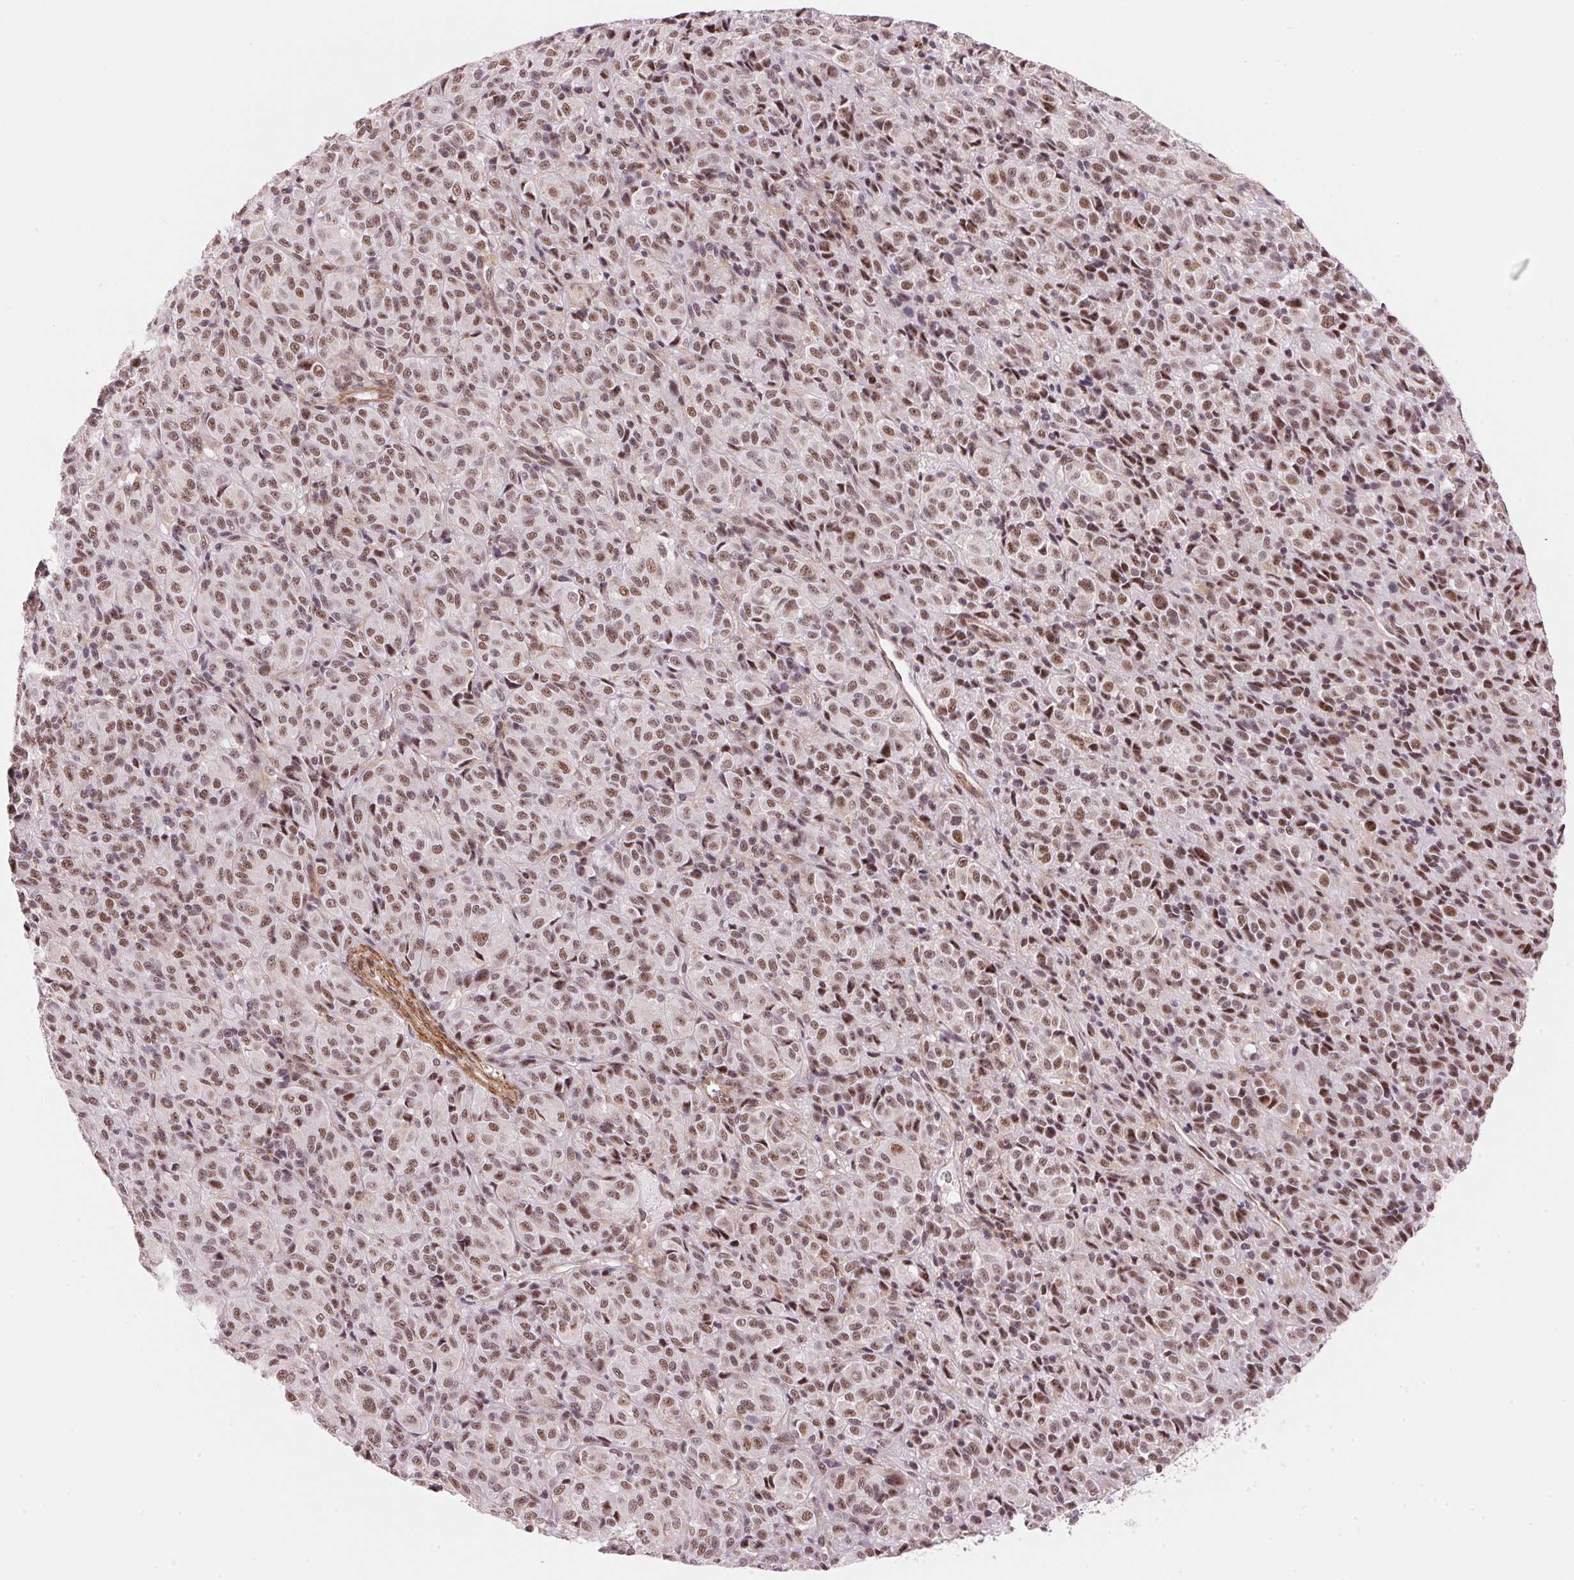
{"staining": {"intensity": "moderate", "quantity": ">75%", "location": "nuclear"}, "tissue": "melanoma", "cell_type": "Tumor cells", "image_type": "cancer", "snomed": [{"axis": "morphology", "description": "Malignant melanoma, Metastatic site"}, {"axis": "topography", "description": "Brain"}], "caption": "This histopathology image reveals malignant melanoma (metastatic site) stained with immunohistochemistry (IHC) to label a protein in brown. The nuclear of tumor cells show moderate positivity for the protein. Nuclei are counter-stained blue.", "gene": "HNRNPDL", "patient": {"sex": "female", "age": 56}}